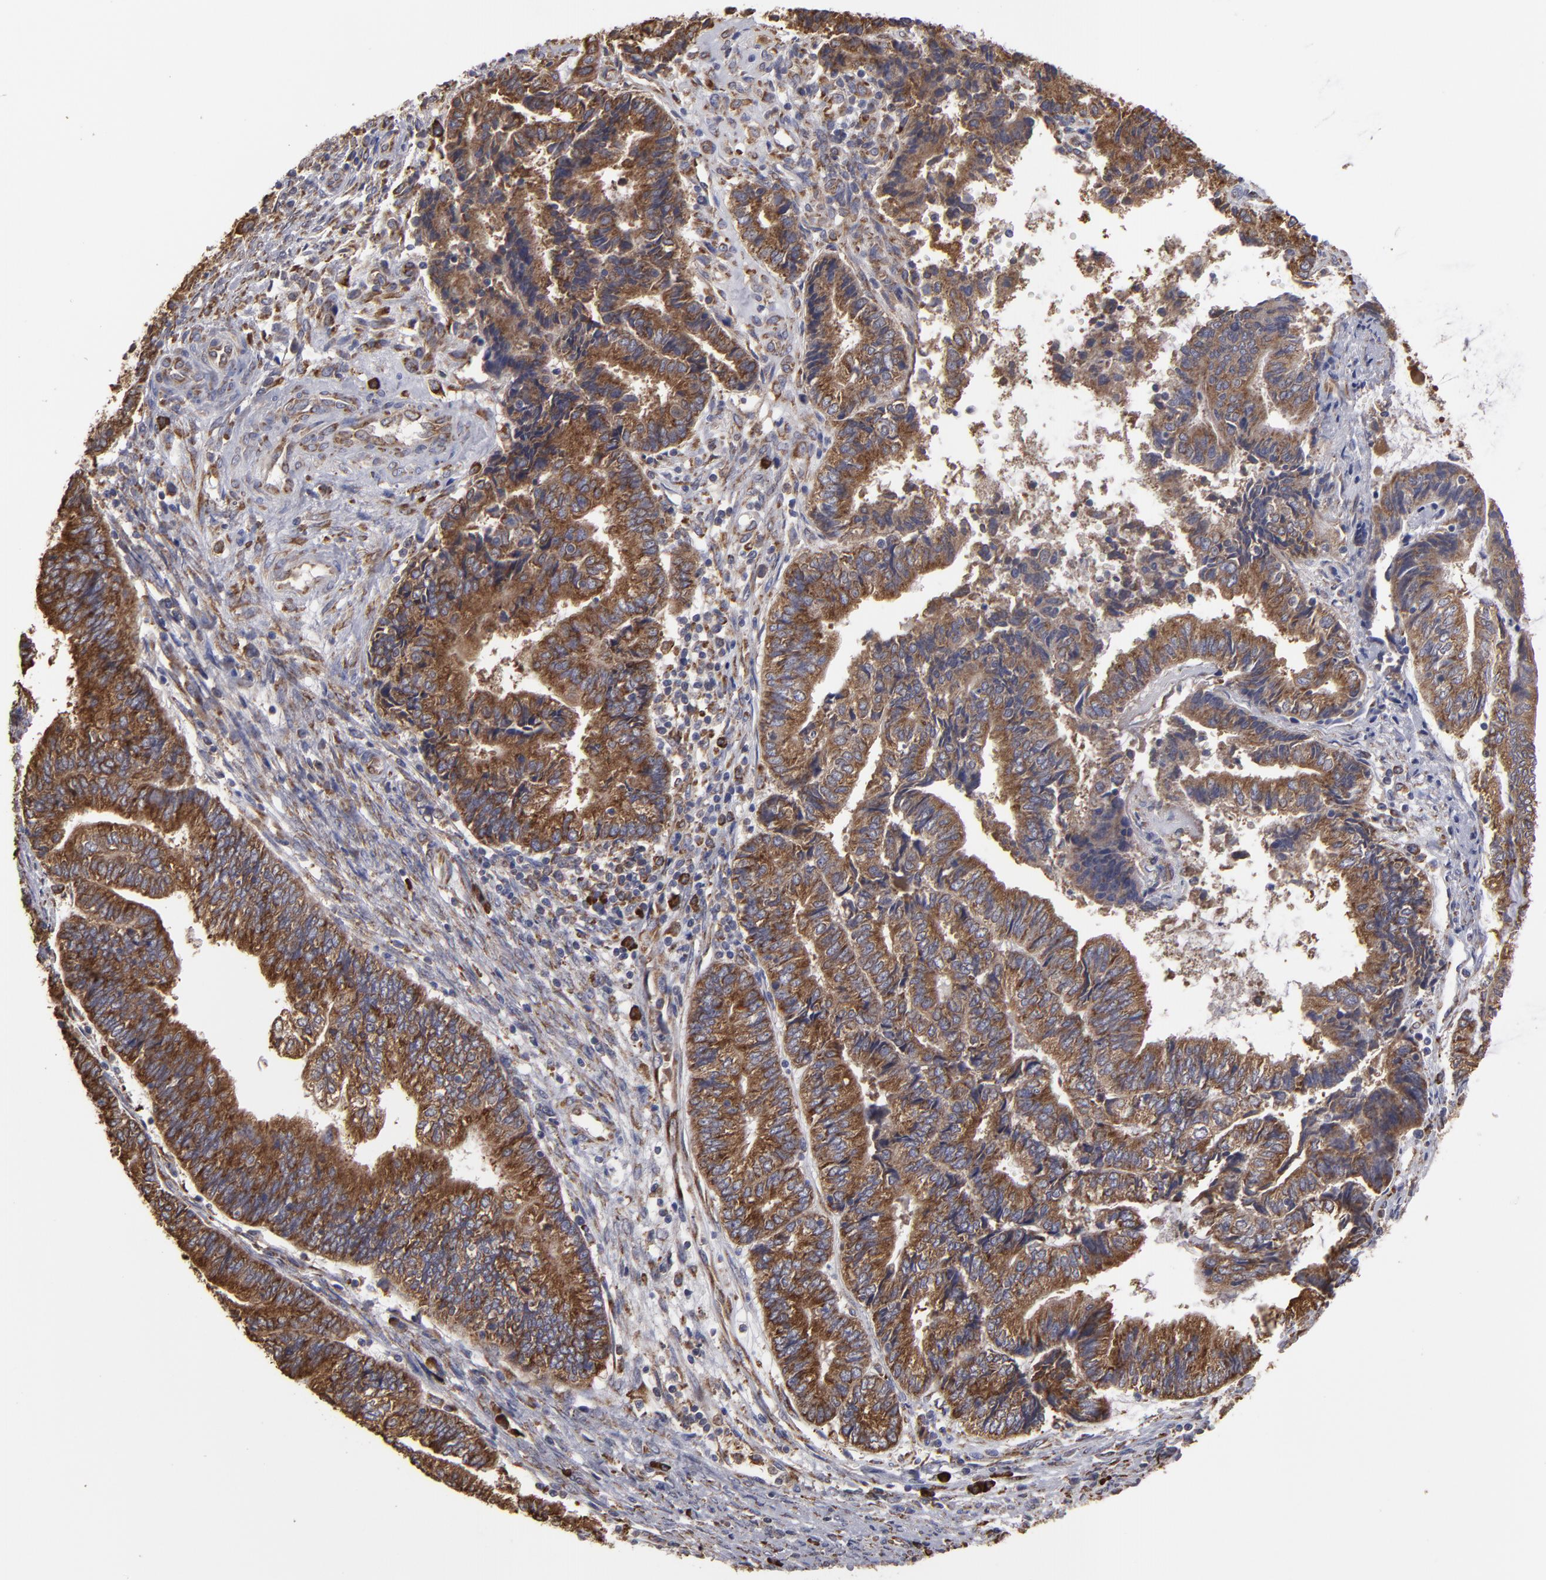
{"staining": {"intensity": "strong", "quantity": ">75%", "location": "cytoplasmic/membranous"}, "tissue": "endometrial cancer", "cell_type": "Tumor cells", "image_type": "cancer", "snomed": [{"axis": "morphology", "description": "Adenocarcinoma, NOS"}, {"axis": "topography", "description": "Uterus"}, {"axis": "topography", "description": "Endometrium"}], "caption": "Immunohistochemistry (IHC) (DAB) staining of endometrial cancer demonstrates strong cytoplasmic/membranous protein expression in about >75% of tumor cells. (DAB (3,3'-diaminobenzidine) IHC, brown staining for protein, blue staining for nuclei).", "gene": "SND1", "patient": {"sex": "female", "age": 70}}